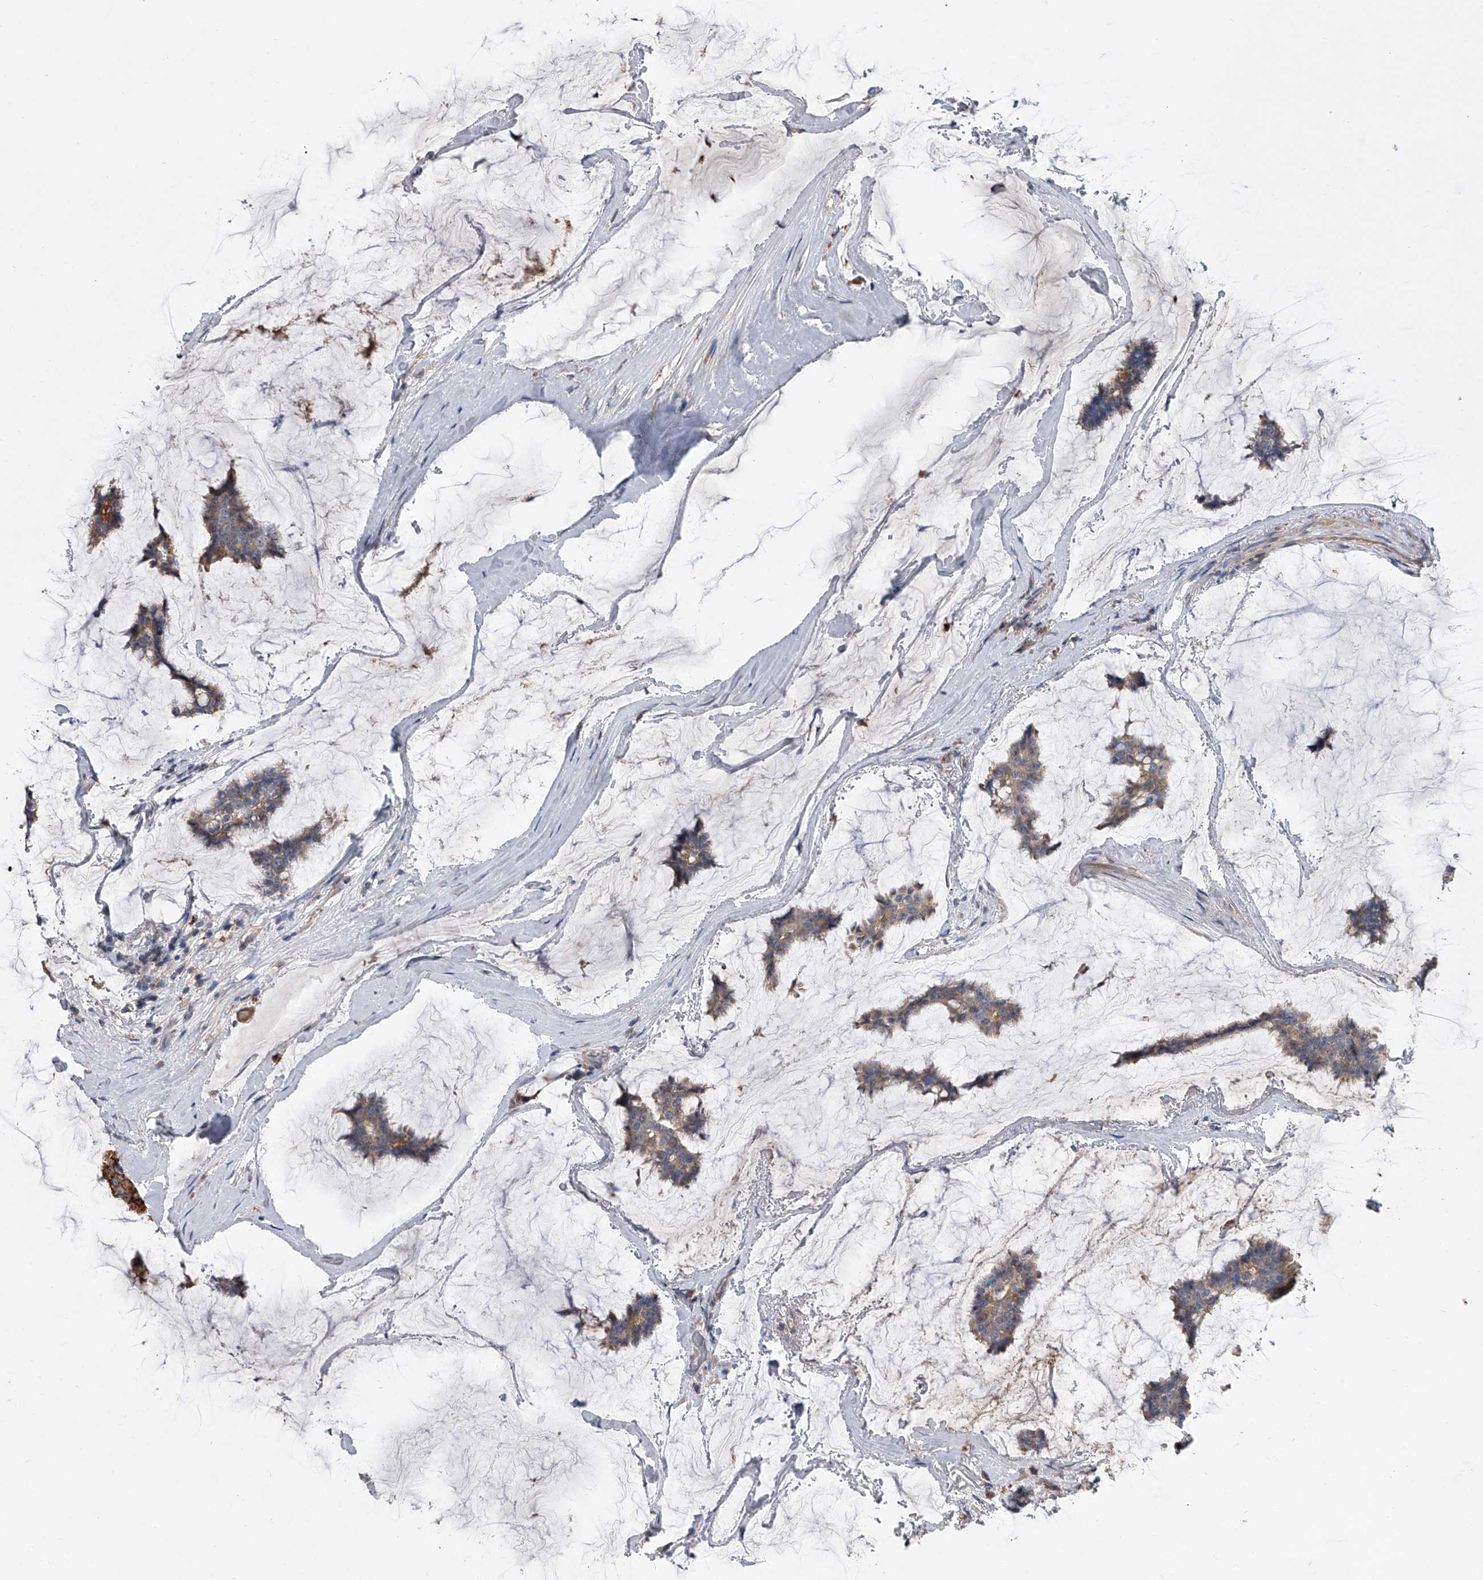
{"staining": {"intensity": "moderate", "quantity": "25%-75%", "location": "cytoplasmic/membranous"}, "tissue": "breast cancer", "cell_type": "Tumor cells", "image_type": "cancer", "snomed": [{"axis": "morphology", "description": "Duct carcinoma"}, {"axis": "topography", "description": "Breast"}], "caption": "A histopathology image showing moderate cytoplasmic/membranous expression in approximately 25%-75% of tumor cells in breast intraductal carcinoma, as visualized by brown immunohistochemical staining.", "gene": "DOCK9", "patient": {"sex": "female", "age": 93}}